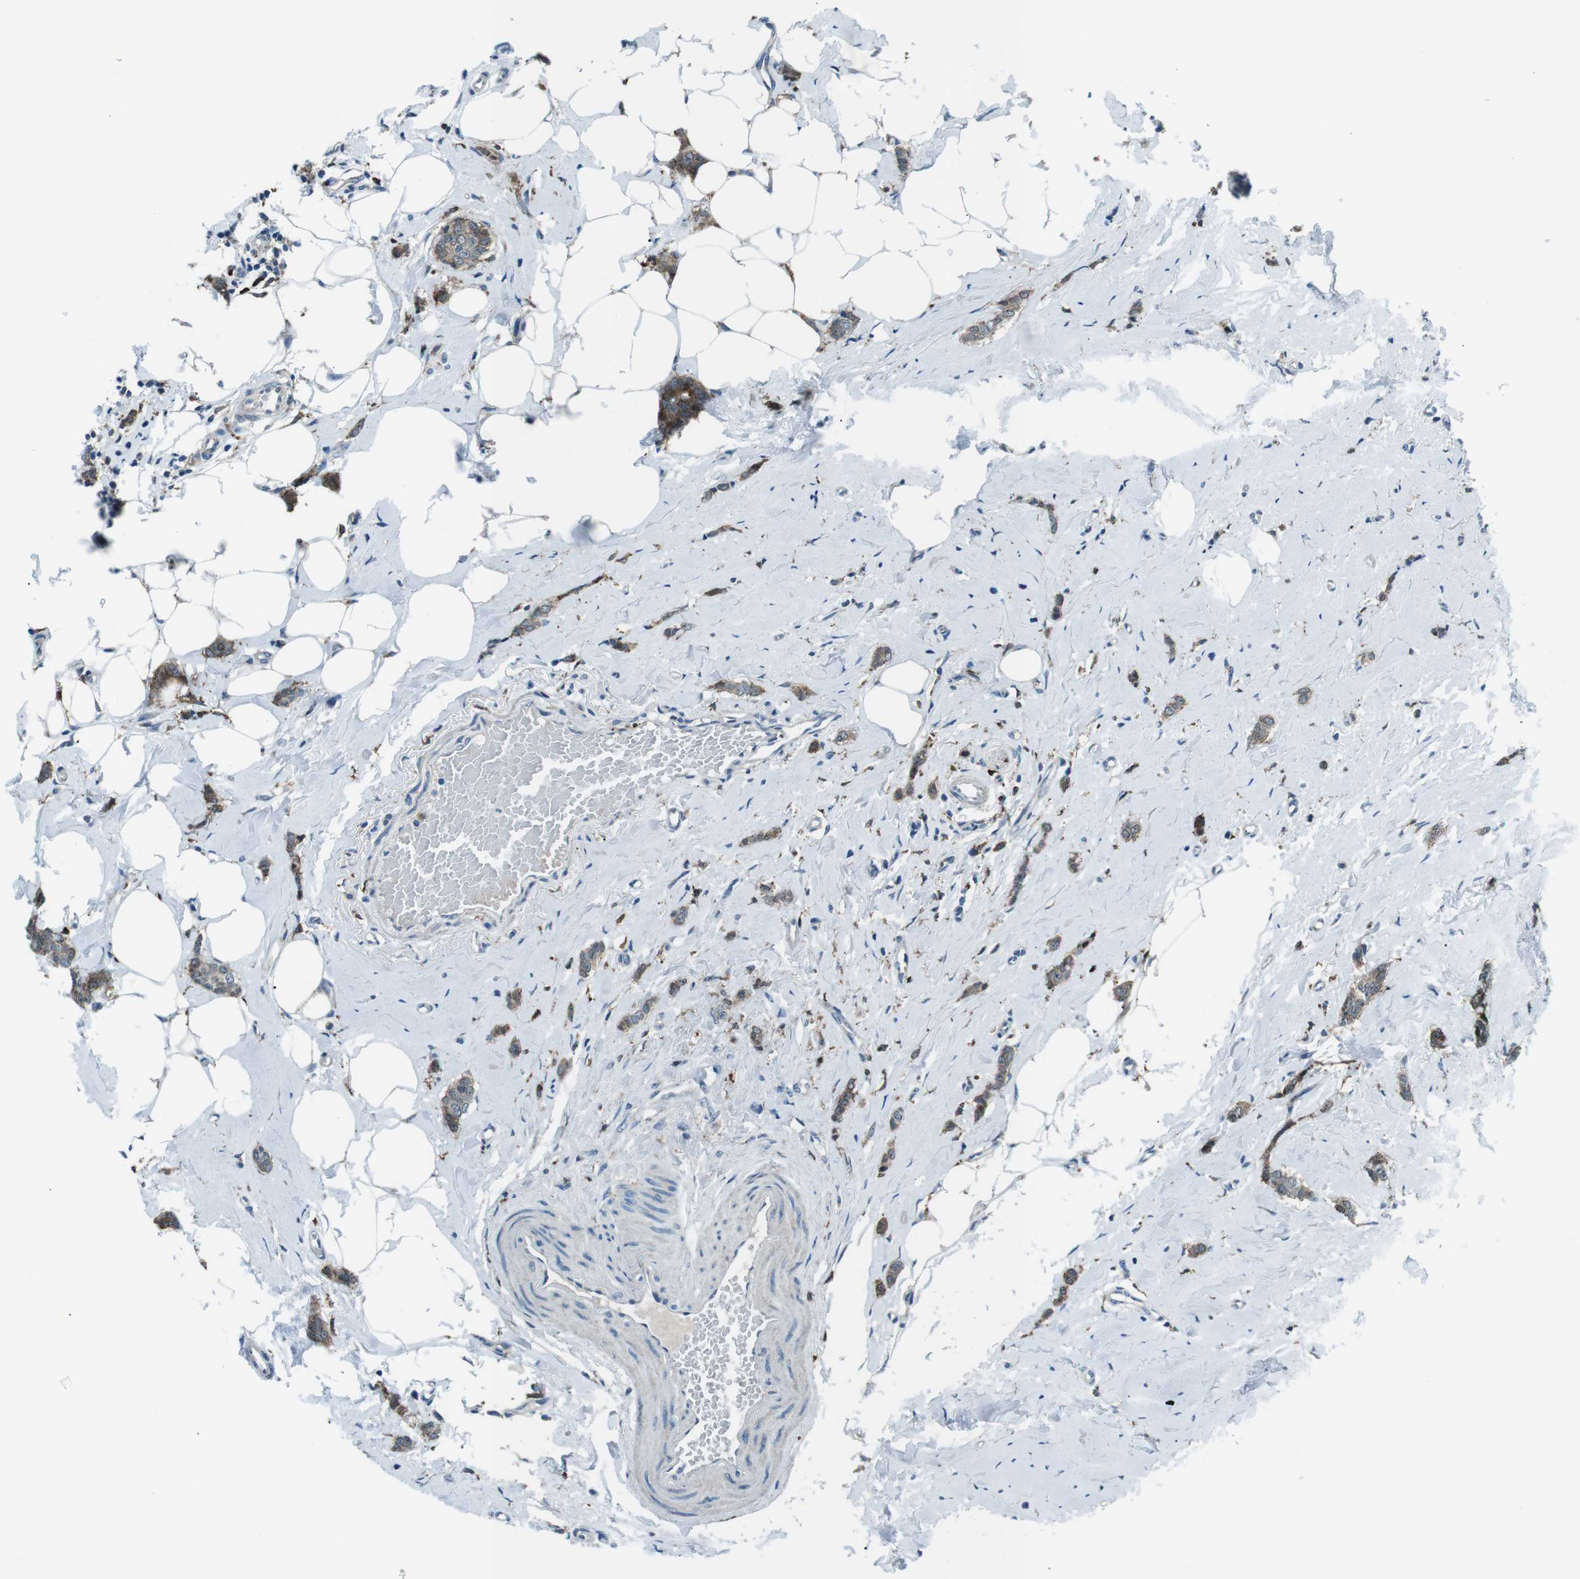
{"staining": {"intensity": "weak", "quantity": ">75%", "location": "cytoplasmic/membranous"}, "tissue": "breast cancer", "cell_type": "Tumor cells", "image_type": "cancer", "snomed": [{"axis": "morphology", "description": "Lobular carcinoma"}, {"axis": "topography", "description": "Skin"}, {"axis": "topography", "description": "Breast"}], "caption": "Brown immunohistochemical staining in human breast cancer shows weak cytoplasmic/membranous staining in about >75% of tumor cells. (DAB IHC, brown staining for protein, blue staining for nuclei).", "gene": "BLNK", "patient": {"sex": "female", "age": 46}}